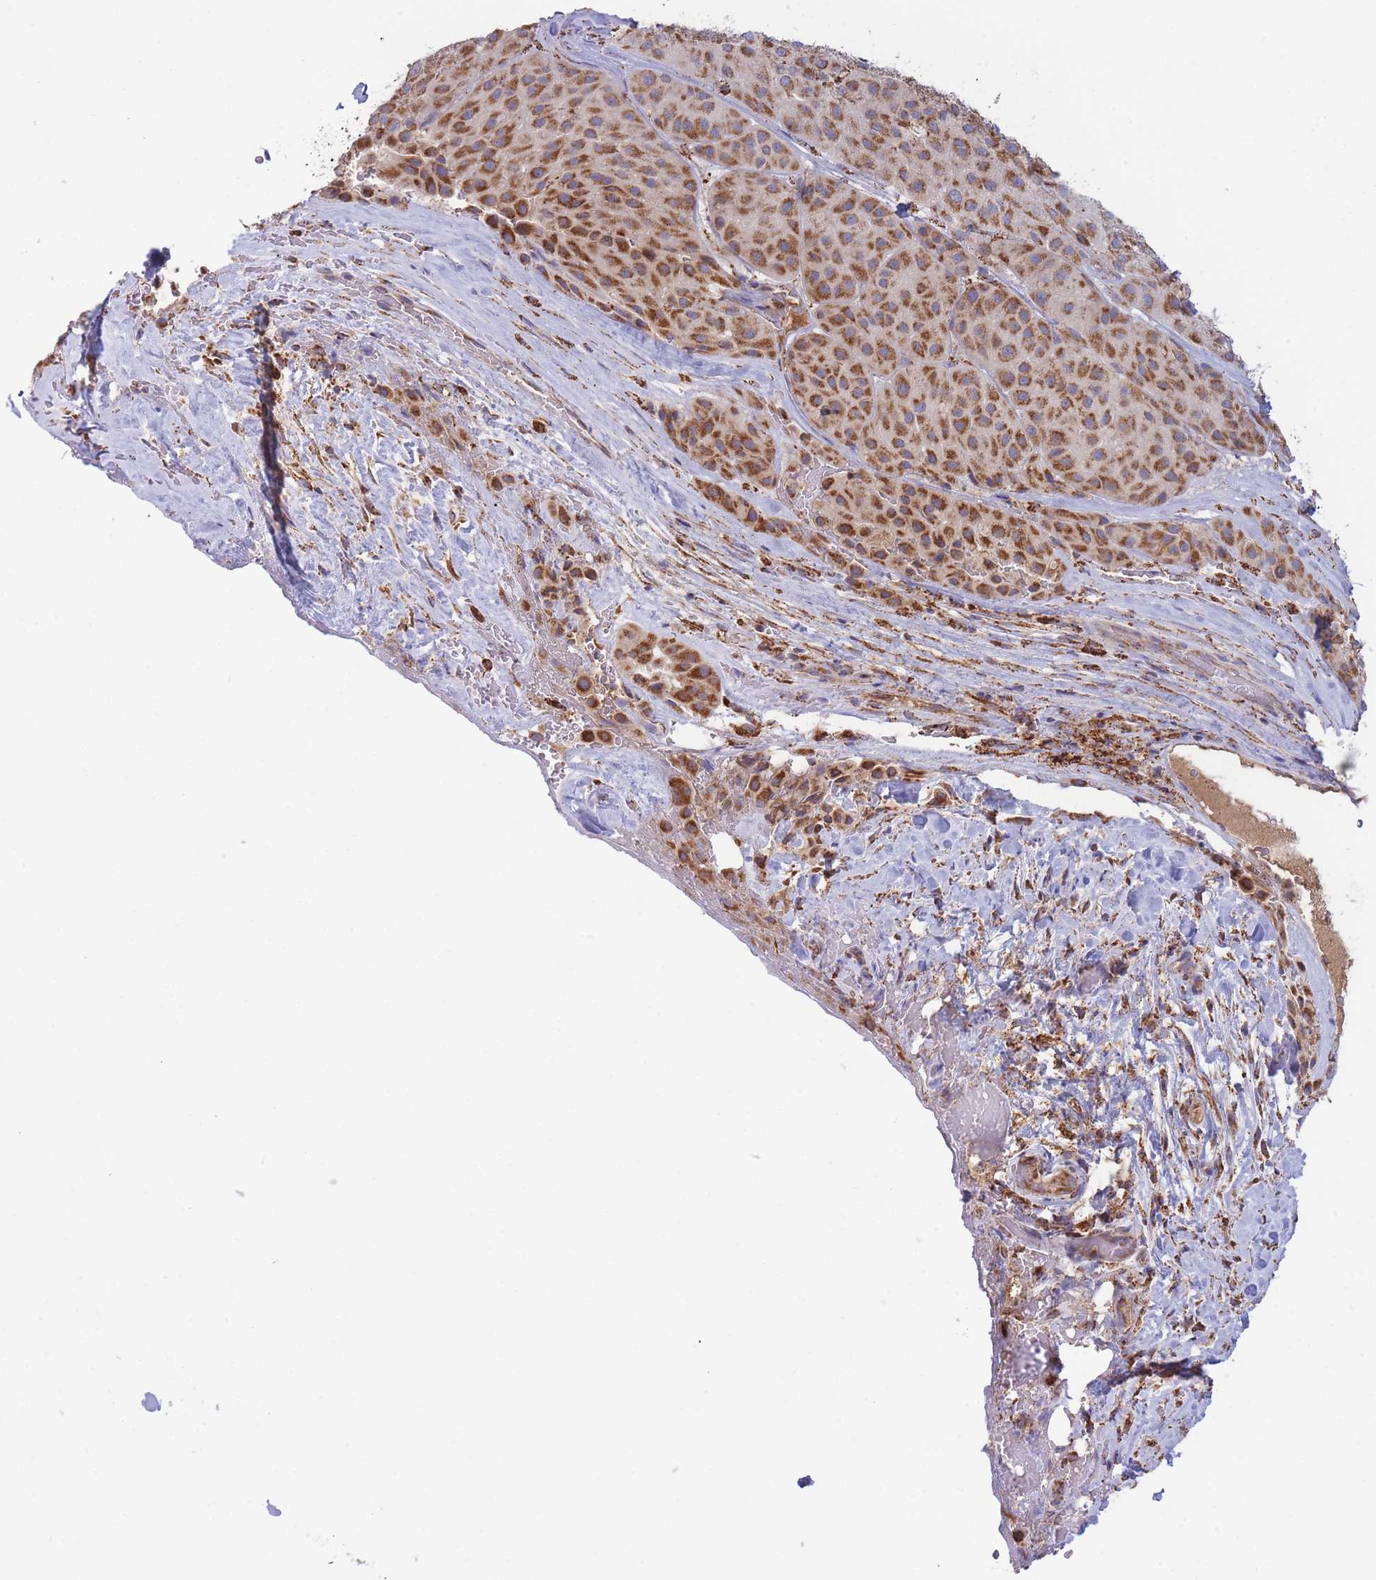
{"staining": {"intensity": "strong", "quantity": ">75%", "location": "cytoplasmic/membranous"}, "tissue": "melanoma", "cell_type": "Tumor cells", "image_type": "cancer", "snomed": [{"axis": "morphology", "description": "Malignant melanoma, Metastatic site"}, {"axis": "topography", "description": "Smooth muscle"}], "caption": "Immunohistochemistry (IHC) (DAB (3,3'-diaminobenzidine)) staining of human melanoma displays strong cytoplasmic/membranous protein staining in about >75% of tumor cells. Nuclei are stained in blue.", "gene": "MRPL17", "patient": {"sex": "male", "age": 41}}